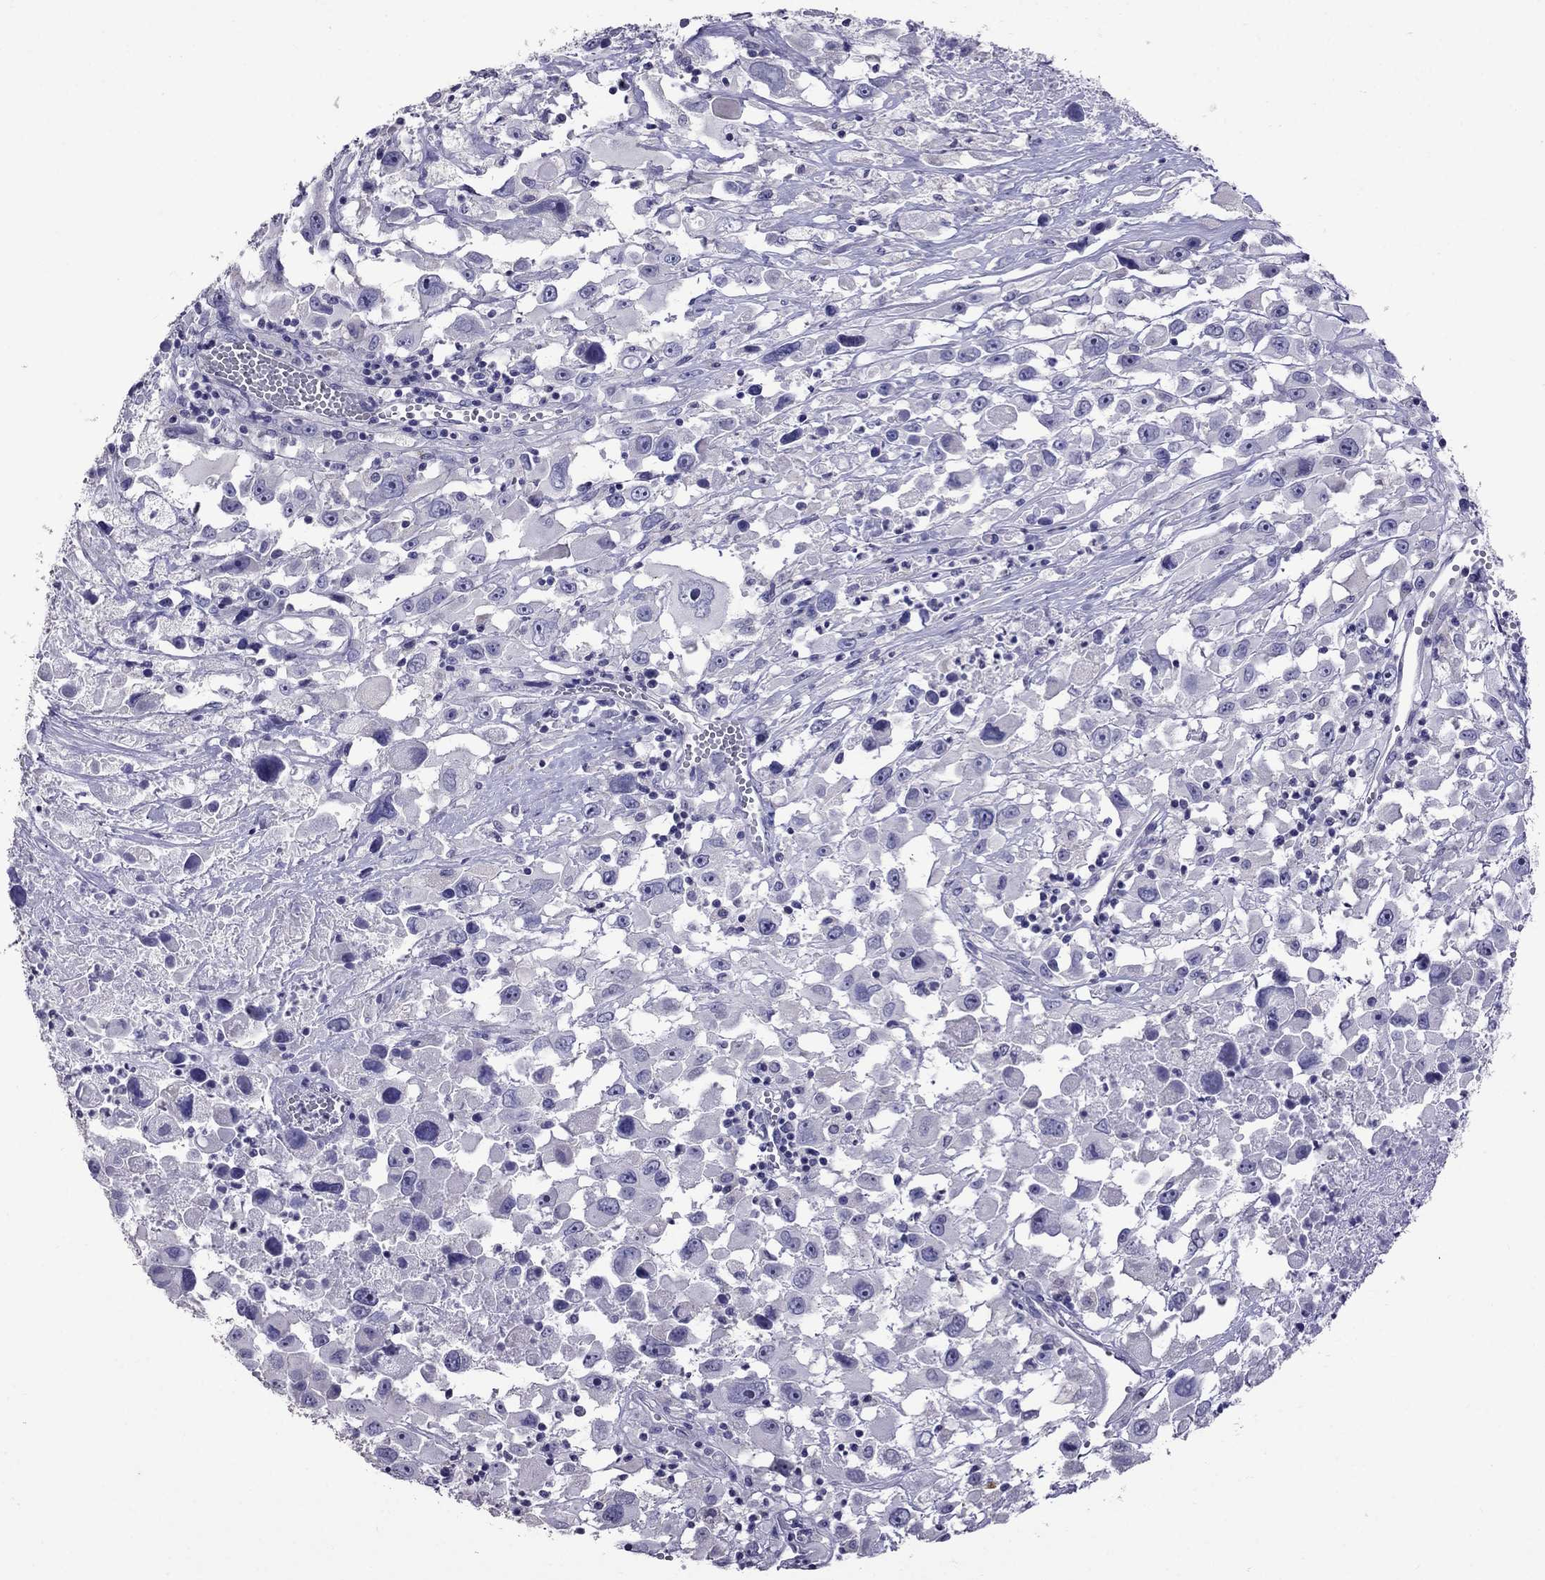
{"staining": {"intensity": "negative", "quantity": "none", "location": "none"}, "tissue": "melanoma", "cell_type": "Tumor cells", "image_type": "cancer", "snomed": [{"axis": "morphology", "description": "Malignant melanoma, Metastatic site"}, {"axis": "topography", "description": "Soft tissue"}], "caption": "DAB (3,3'-diaminobenzidine) immunohistochemical staining of melanoma demonstrates no significant expression in tumor cells.", "gene": "OXCT2", "patient": {"sex": "male", "age": 50}}